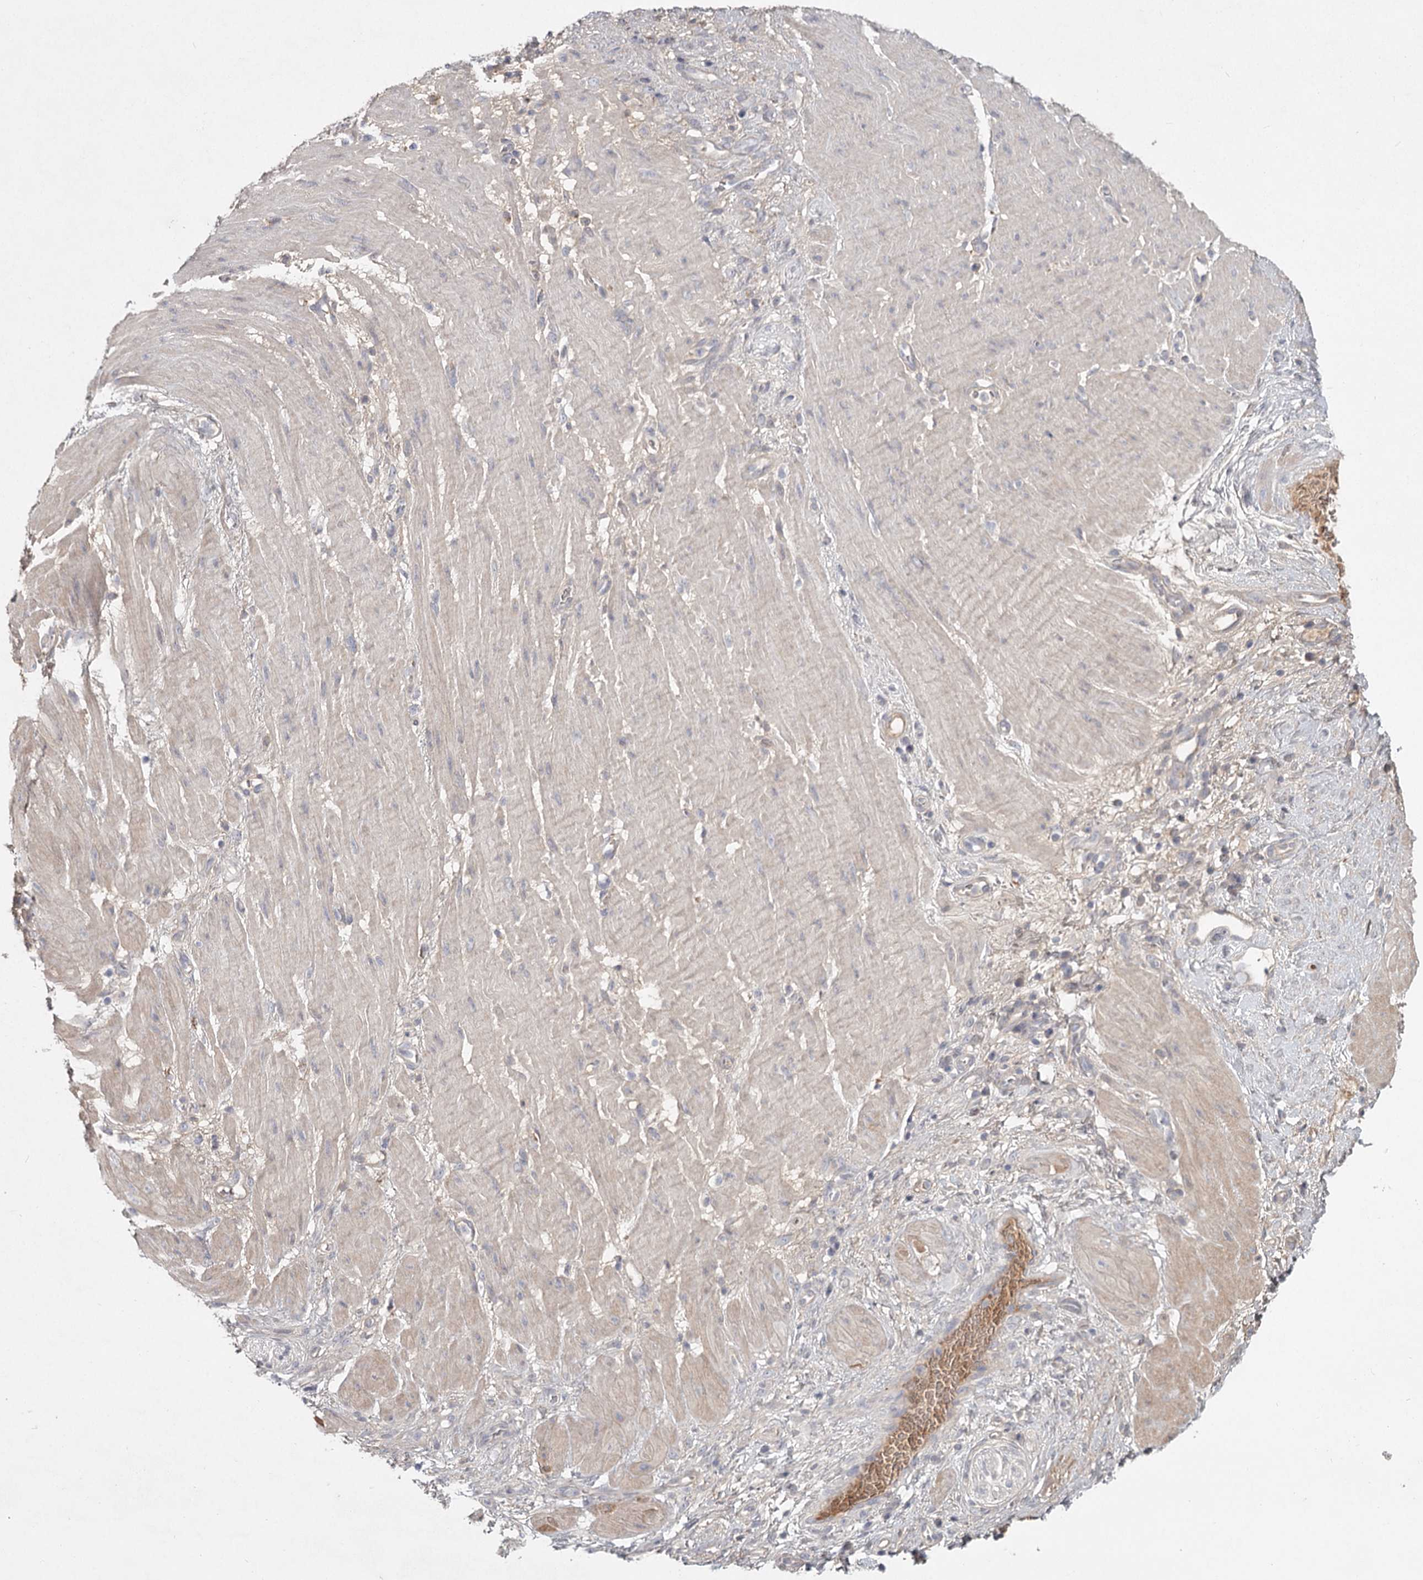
{"staining": {"intensity": "negative", "quantity": "none", "location": "none"}, "tissue": "stomach cancer", "cell_type": "Tumor cells", "image_type": "cancer", "snomed": [{"axis": "morphology", "description": "Adenocarcinoma, NOS"}, {"axis": "topography", "description": "Stomach"}], "caption": "The micrograph exhibits no significant staining in tumor cells of stomach cancer.", "gene": "DHRS9", "patient": {"sex": "male", "age": 48}}